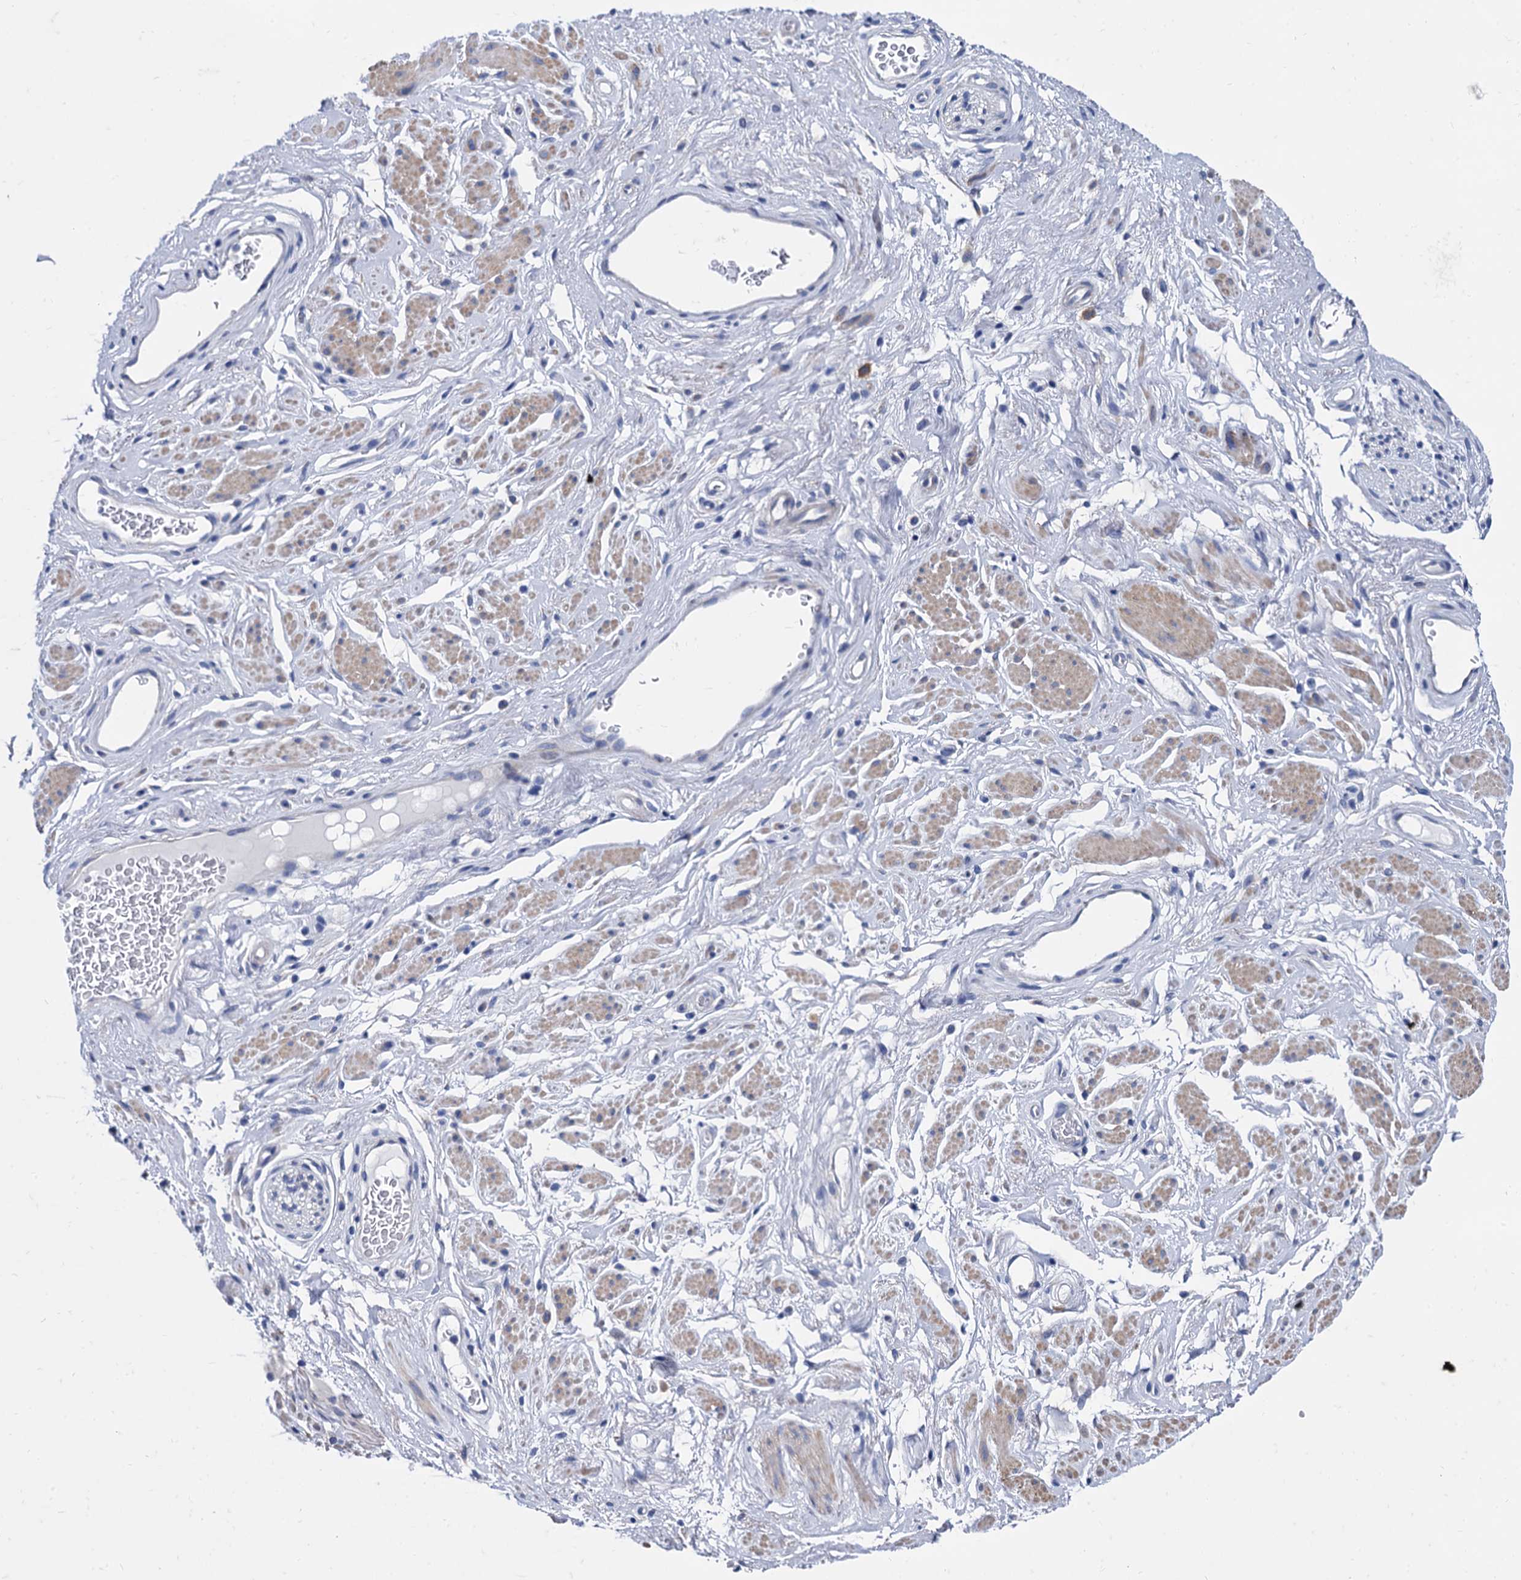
{"staining": {"intensity": "negative", "quantity": "none", "location": "none"}, "tissue": "adipose tissue", "cell_type": "Adipocytes", "image_type": "normal", "snomed": [{"axis": "morphology", "description": "Normal tissue, NOS"}, {"axis": "morphology", "description": "Adenocarcinoma, NOS"}, {"axis": "topography", "description": "Rectum"}, {"axis": "topography", "description": "Vagina"}, {"axis": "topography", "description": "Peripheral nerve tissue"}], "caption": "Immunohistochemistry (IHC) of unremarkable human adipose tissue displays no expression in adipocytes.", "gene": "FOXR2", "patient": {"sex": "female", "age": 71}}